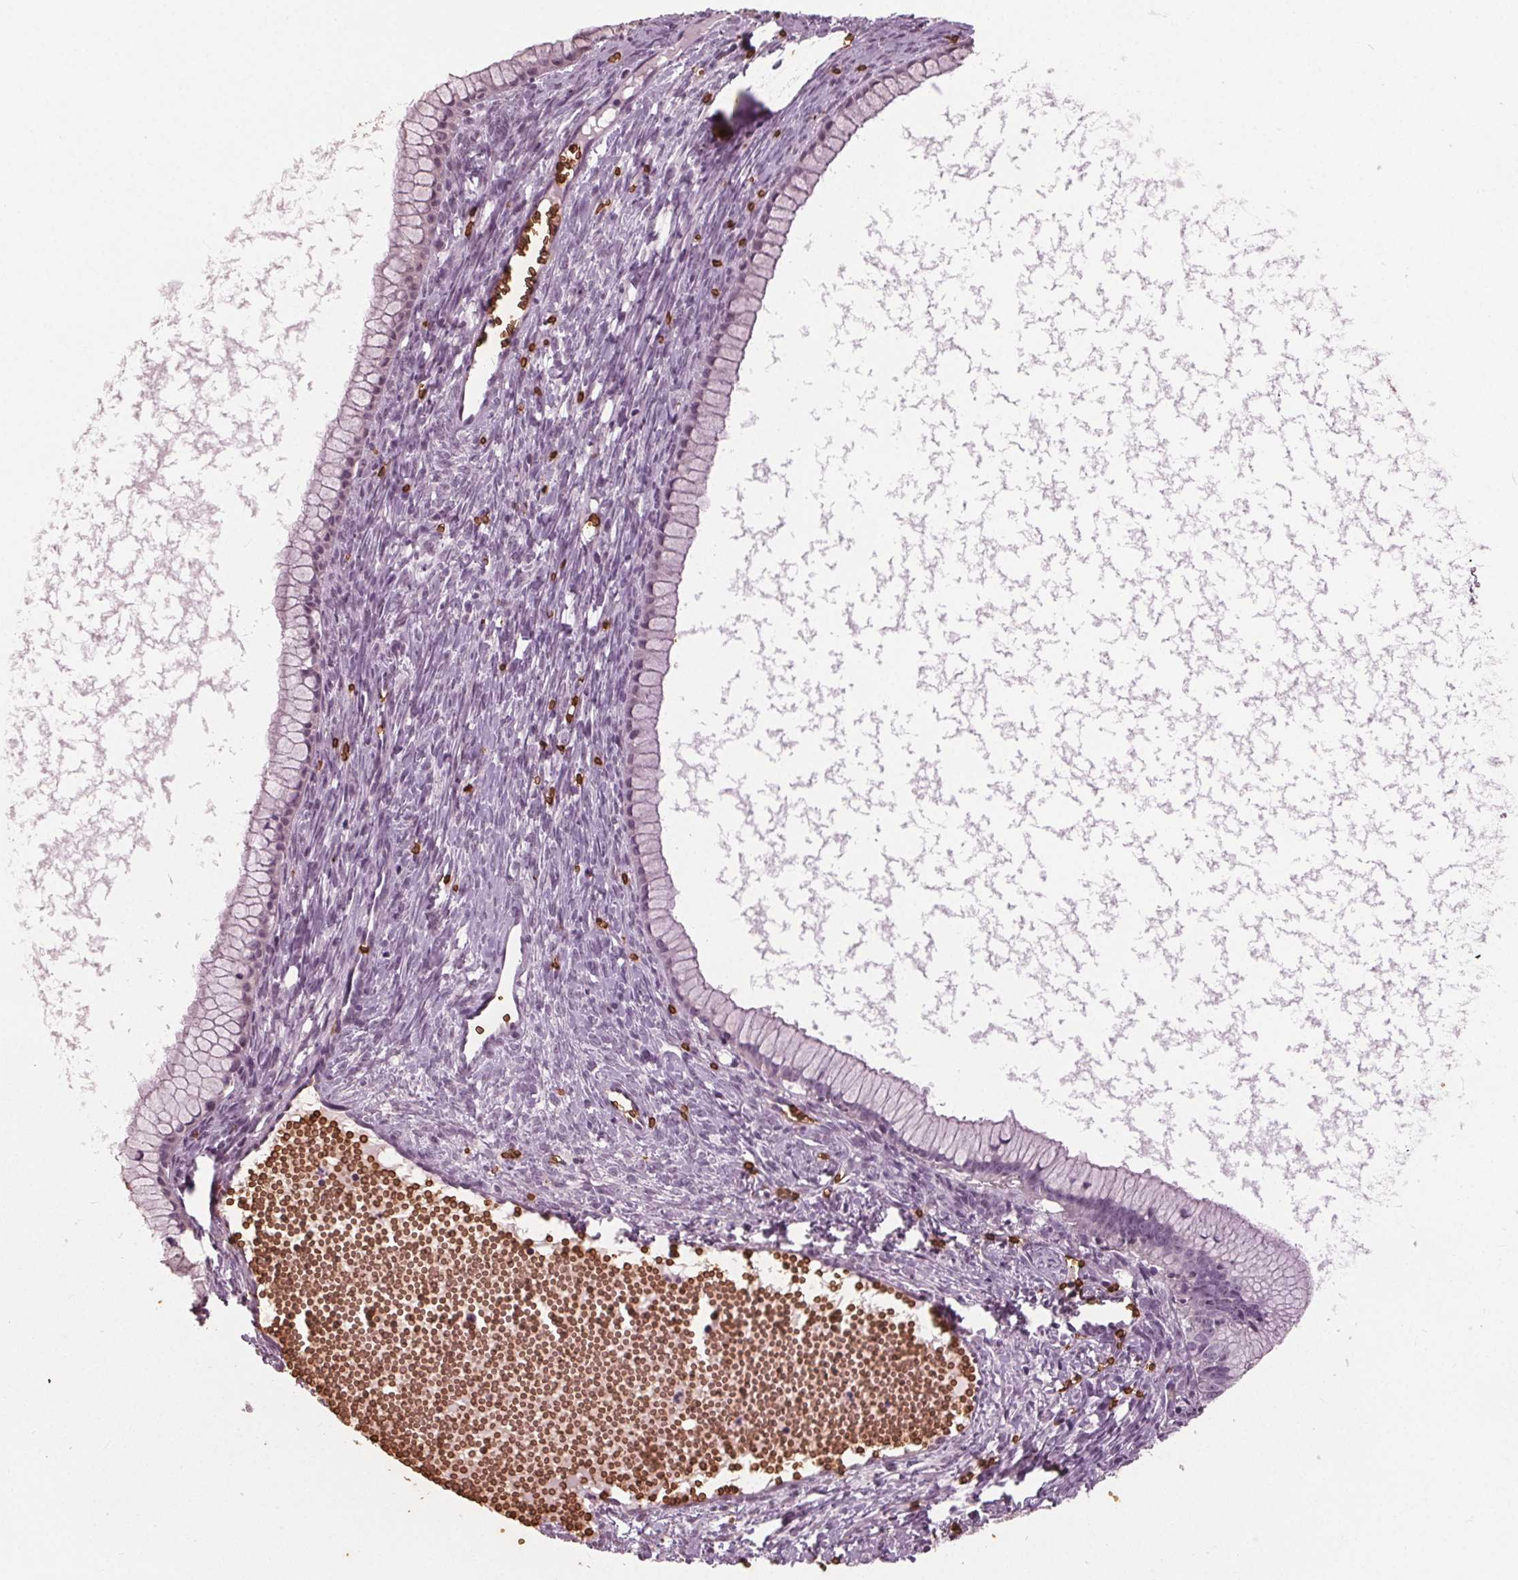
{"staining": {"intensity": "negative", "quantity": "none", "location": "none"}, "tissue": "ovarian cancer", "cell_type": "Tumor cells", "image_type": "cancer", "snomed": [{"axis": "morphology", "description": "Cystadenocarcinoma, mucinous, NOS"}, {"axis": "topography", "description": "Ovary"}], "caption": "Tumor cells show no significant expression in ovarian cancer. (Immunohistochemistry (ihc), brightfield microscopy, high magnification).", "gene": "SLC4A1", "patient": {"sex": "female", "age": 41}}